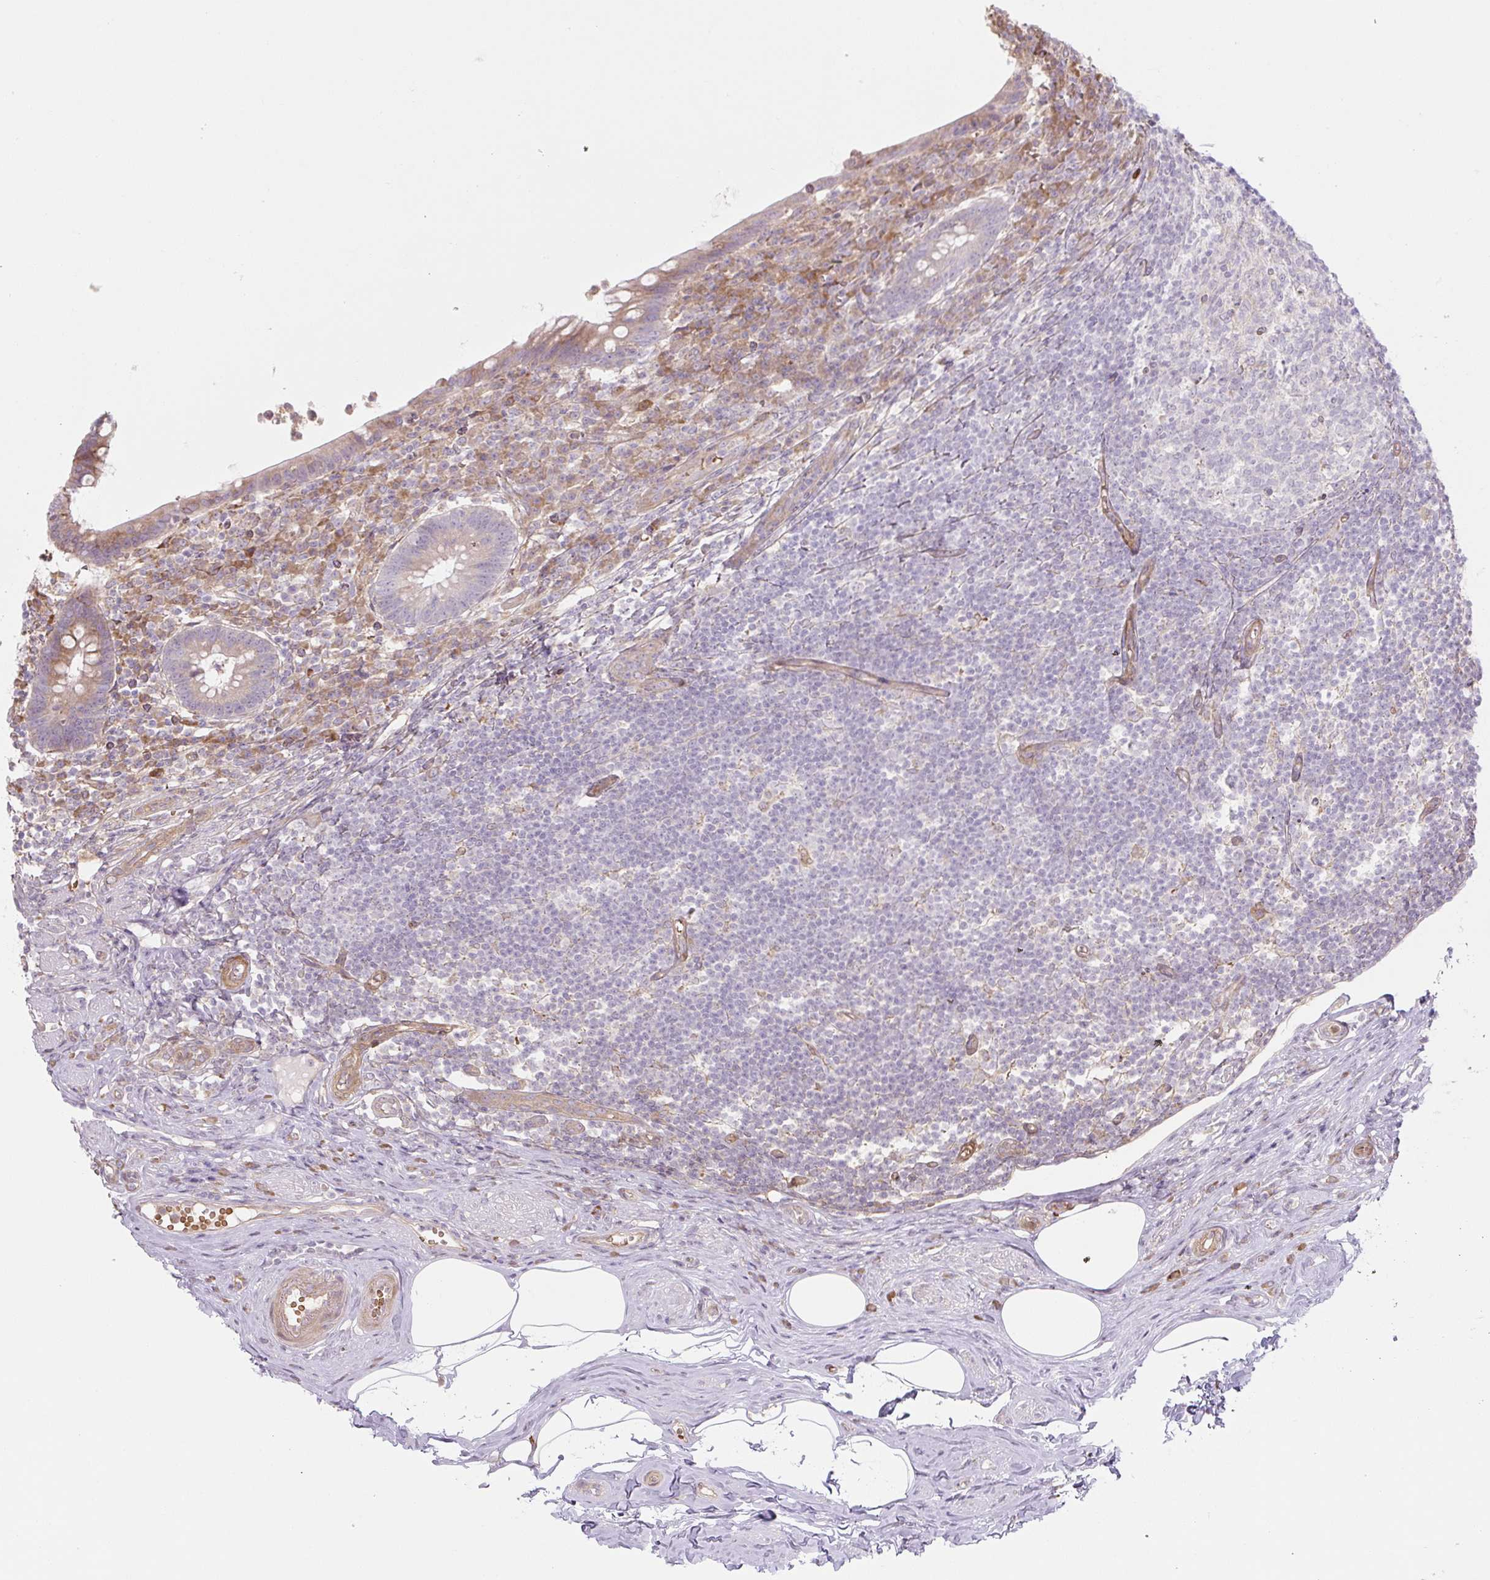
{"staining": {"intensity": "moderate", "quantity": "25%-75%", "location": "cytoplasmic/membranous"}, "tissue": "appendix", "cell_type": "Glandular cells", "image_type": "normal", "snomed": [{"axis": "morphology", "description": "Normal tissue, NOS"}, {"axis": "topography", "description": "Appendix"}], "caption": "Moderate cytoplasmic/membranous expression is appreciated in approximately 25%-75% of glandular cells in benign appendix.", "gene": "RASA1", "patient": {"sex": "female", "age": 56}}